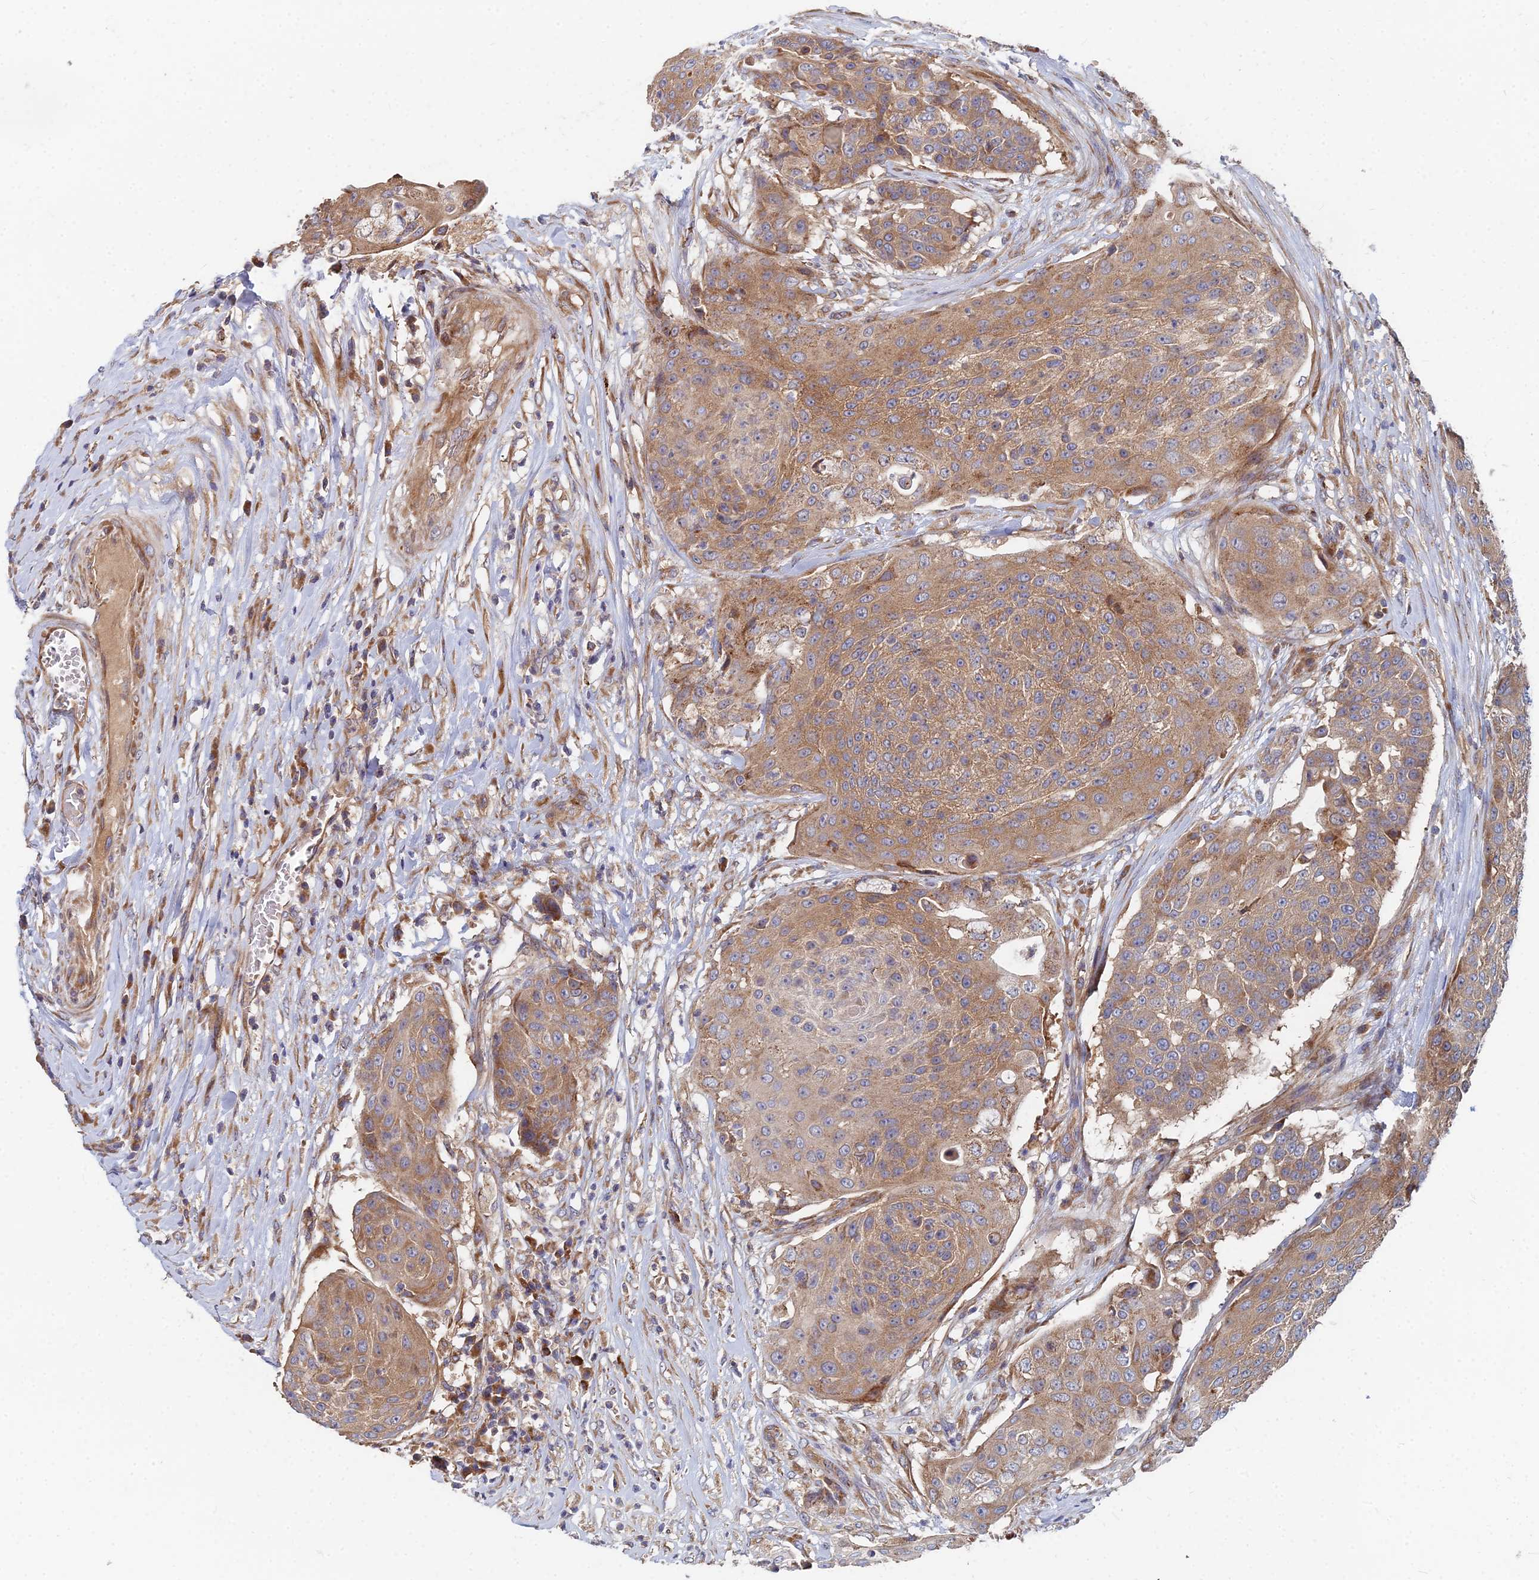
{"staining": {"intensity": "moderate", "quantity": ">75%", "location": "cytoplasmic/membranous"}, "tissue": "urothelial cancer", "cell_type": "Tumor cells", "image_type": "cancer", "snomed": [{"axis": "morphology", "description": "Urothelial carcinoma, High grade"}, {"axis": "topography", "description": "Urinary bladder"}], "caption": "High-grade urothelial carcinoma tissue reveals moderate cytoplasmic/membranous positivity in approximately >75% of tumor cells, visualized by immunohistochemistry.", "gene": "CCZ1", "patient": {"sex": "female", "age": 63}}